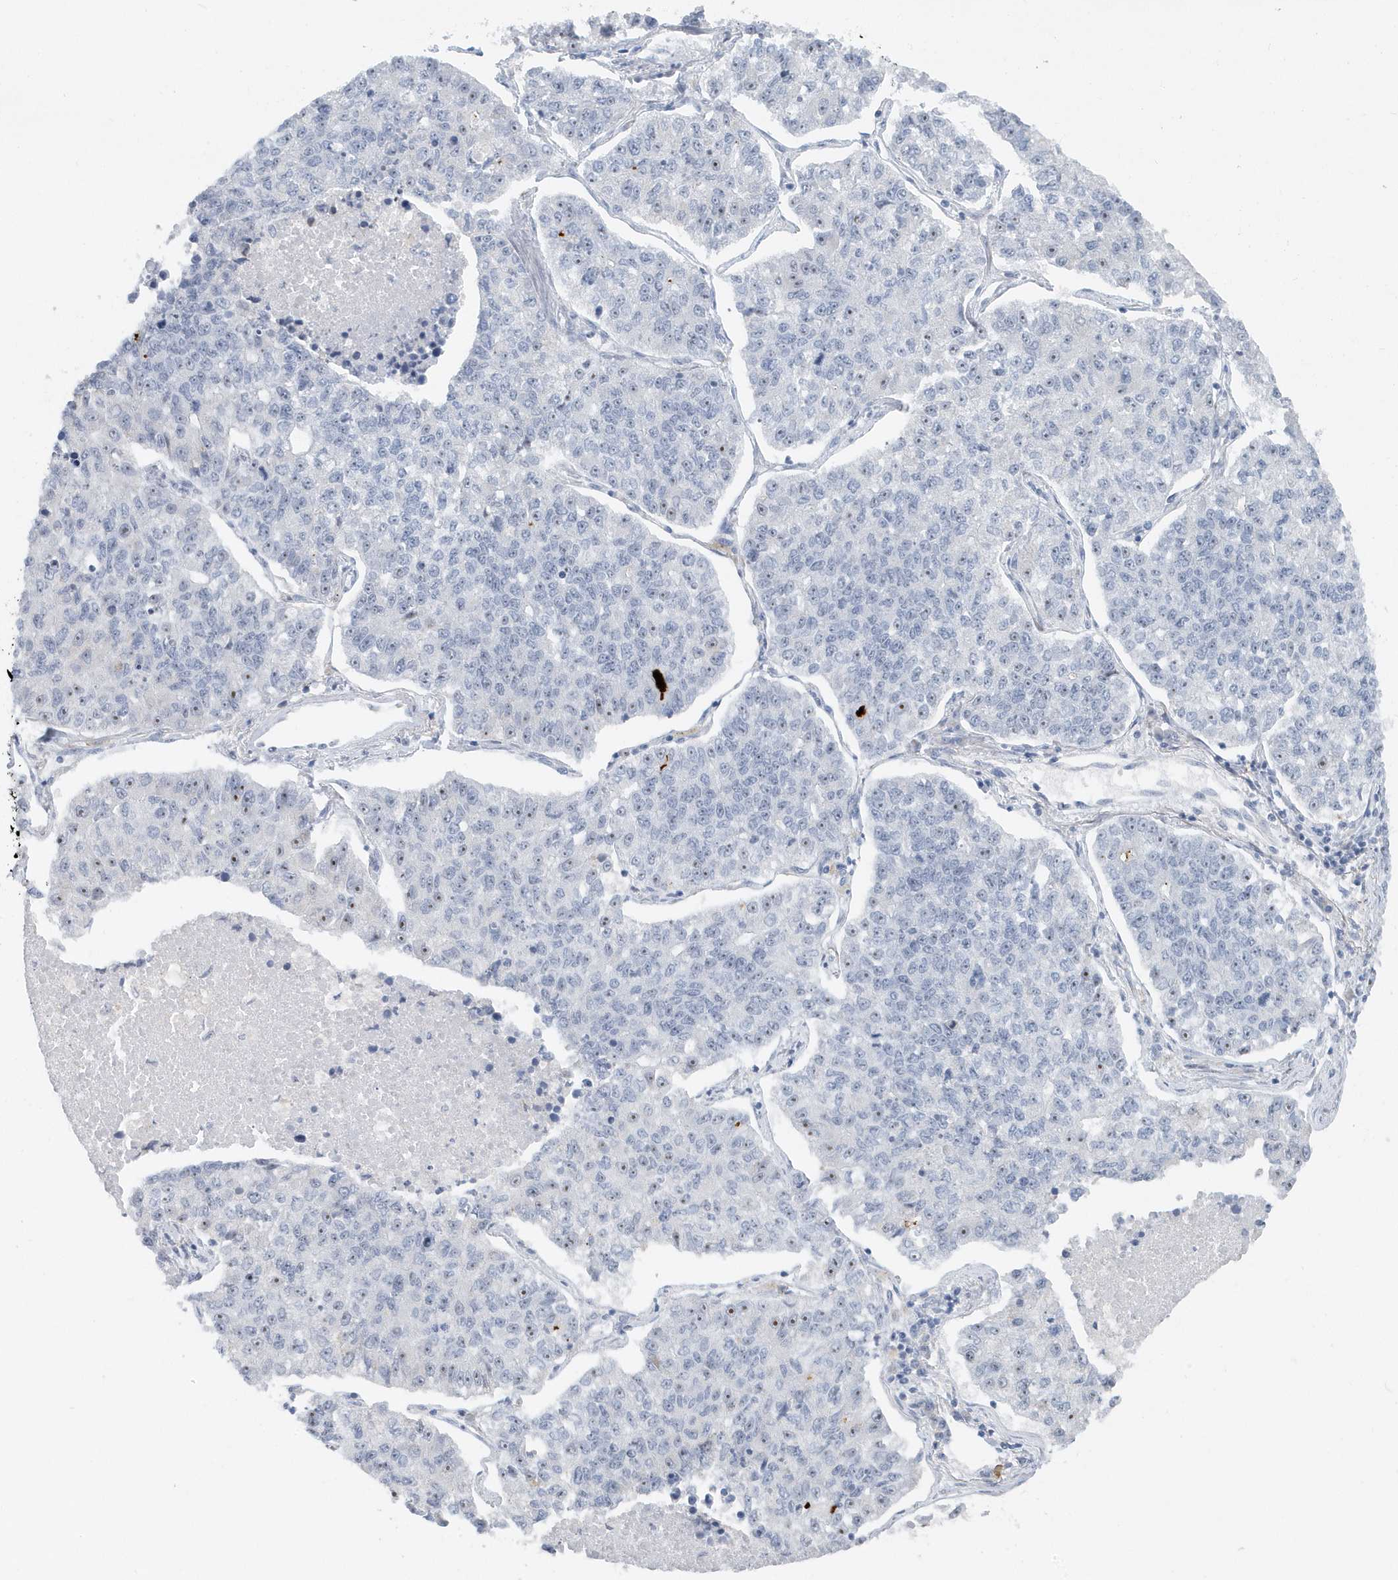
{"staining": {"intensity": "negative", "quantity": "none", "location": "none"}, "tissue": "lung cancer", "cell_type": "Tumor cells", "image_type": "cancer", "snomed": [{"axis": "morphology", "description": "Adenocarcinoma, NOS"}, {"axis": "topography", "description": "Lung"}], "caption": "A histopathology image of lung cancer stained for a protein exhibits no brown staining in tumor cells.", "gene": "RPF2", "patient": {"sex": "male", "age": 49}}